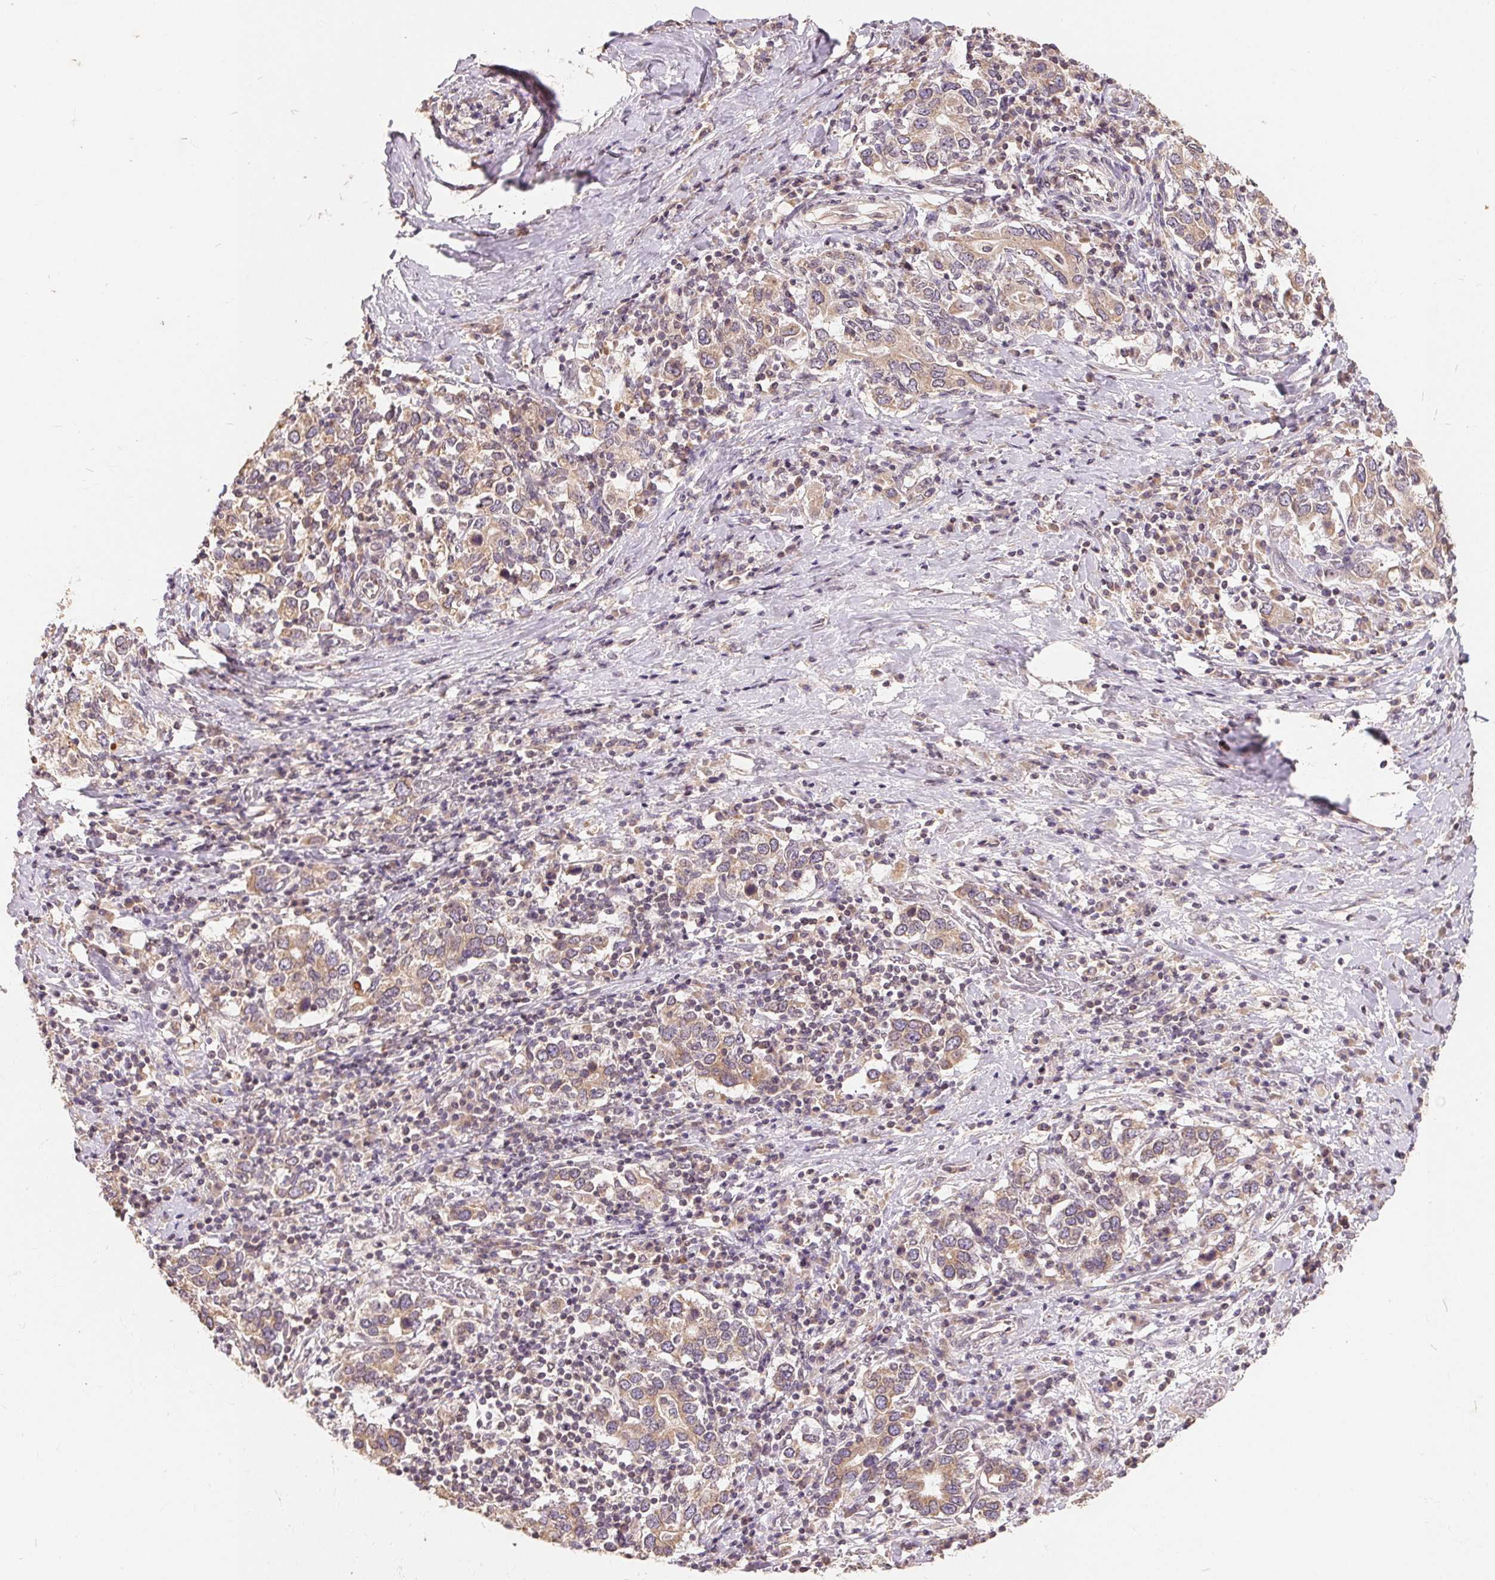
{"staining": {"intensity": "weak", "quantity": ">75%", "location": "cytoplasmic/membranous"}, "tissue": "stomach cancer", "cell_type": "Tumor cells", "image_type": "cancer", "snomed": [{"axis": "morphology", "description": "Adenocarcinoma, NOS"}, {"axis": "topography", "description": "Stomach, upper"}, {"axis": "topography", "description": "Stomach"}], "caption": "Immunohistochemistry (DAB (3,3'-diaminobenzidine)) staining of stomach cancer shows weak cytoplasmic/membranous protein positivity in about >75% of tumor cells.", "gene": "CDIPT", "patient": {"sex": "male", "age": 62}}